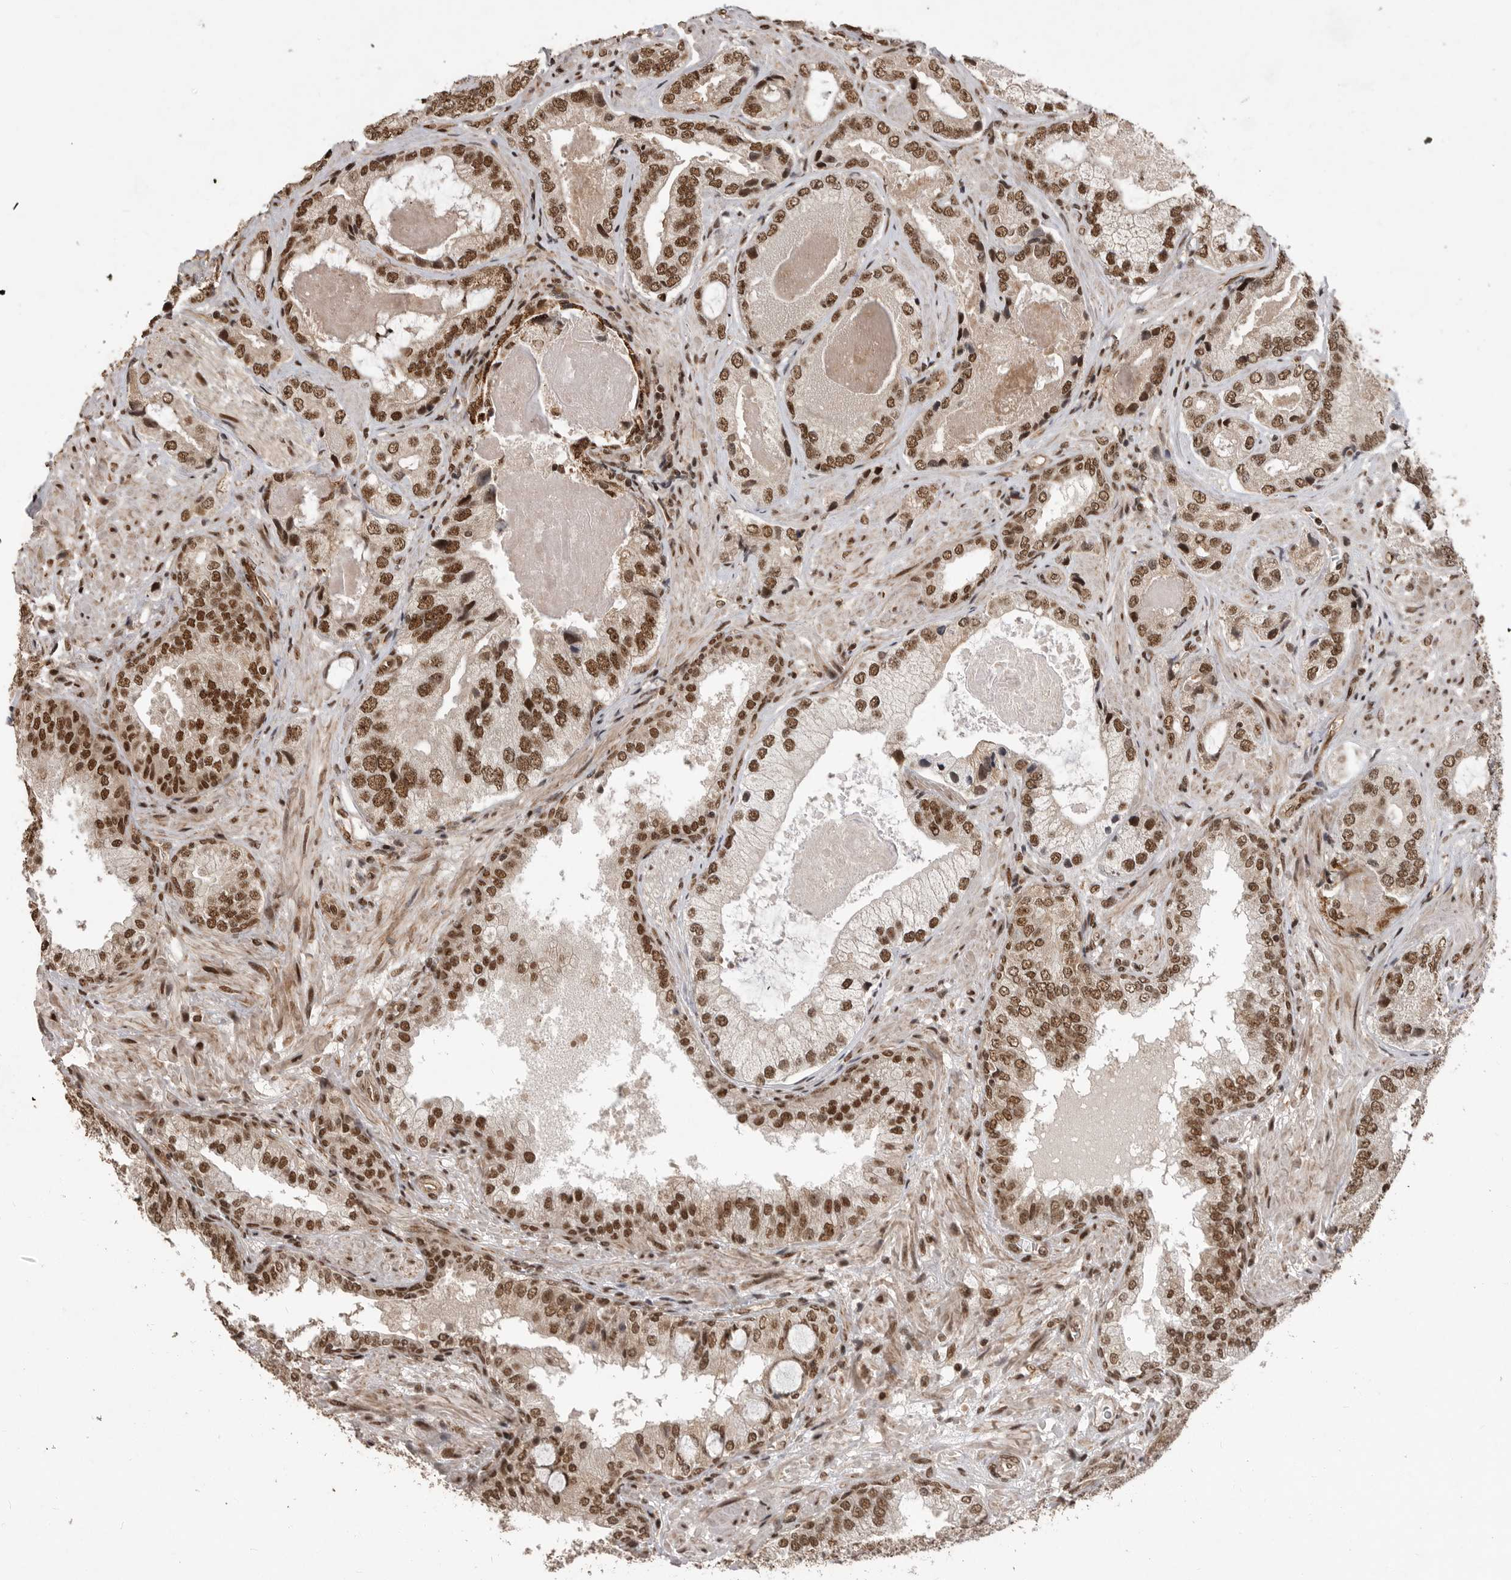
{"staining": {"intensity": "moderate", "quantity": ">75%", "location": "nuclear"}, "tissue": "prostate cancer", "cell_type": "Tumor cells", "image_type": "cancer", "snomed": [{"axis": "morphology", "description": "Normal tissue, NOS"}, {"axis": "morphology", "description": "Adenocarcinoma, High grade"}, {"axis": "topography", "description": "Prostate"}, {"axis": "topography", "description": "Peripheral nerve tissue"}], "caption": "Immunohistochemistry (IHC) (DAB (3,3'-diaminobenzidine)) staining of human high-grade adenocarcinoma (prostate) displays moderate nuclear protein expression in approximately >75% of tumor cells.", "gene": "PPP1R8", "patient": {"sex": "male", "age": 59}}